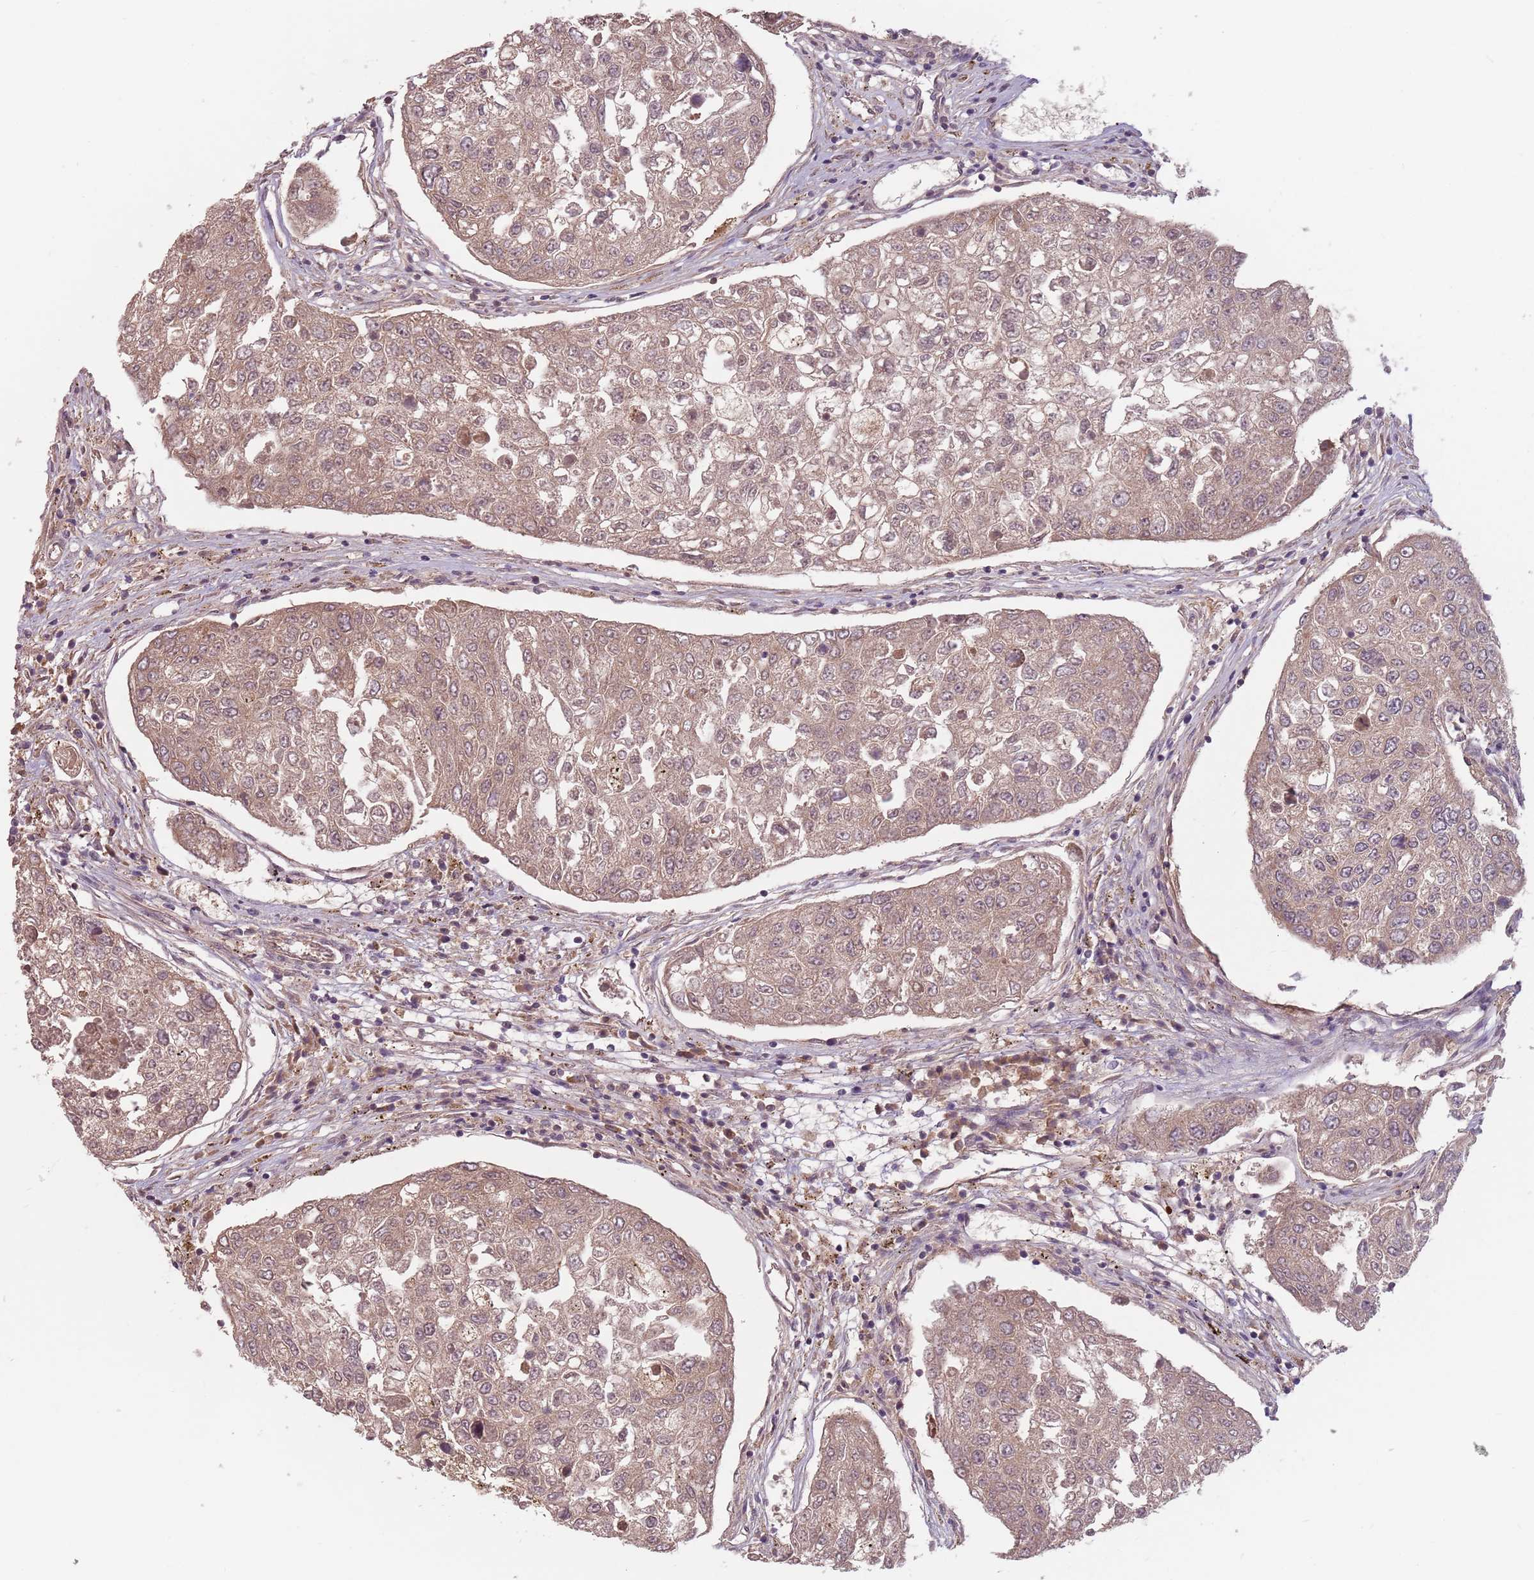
{"staining": {"intensity": "weak", "quantity": ">75%", "location": "cytoplasmic/membranous"}, "tissue": "urothelial cancer", "cell_type": "Tumor cells", "image_type": "cancer", "snomed": [{"axis": "morphology", "description": "Urothelial carcinoma, High grade"}, {"axis": "topography", "description": "Lymph node"}, {"axis": "topography", "description": "Urinary bladder"}], "caption": "Immunohistochemistry (IHC) image of human urothelial cancer stained for a protein (brown), which demonstrates low levels of weak cytoplasmic/membranous positivity in approximately >75% of tumor cells.", "gene": "GPR180", "patient": {"sex": "male", "age": 51}}